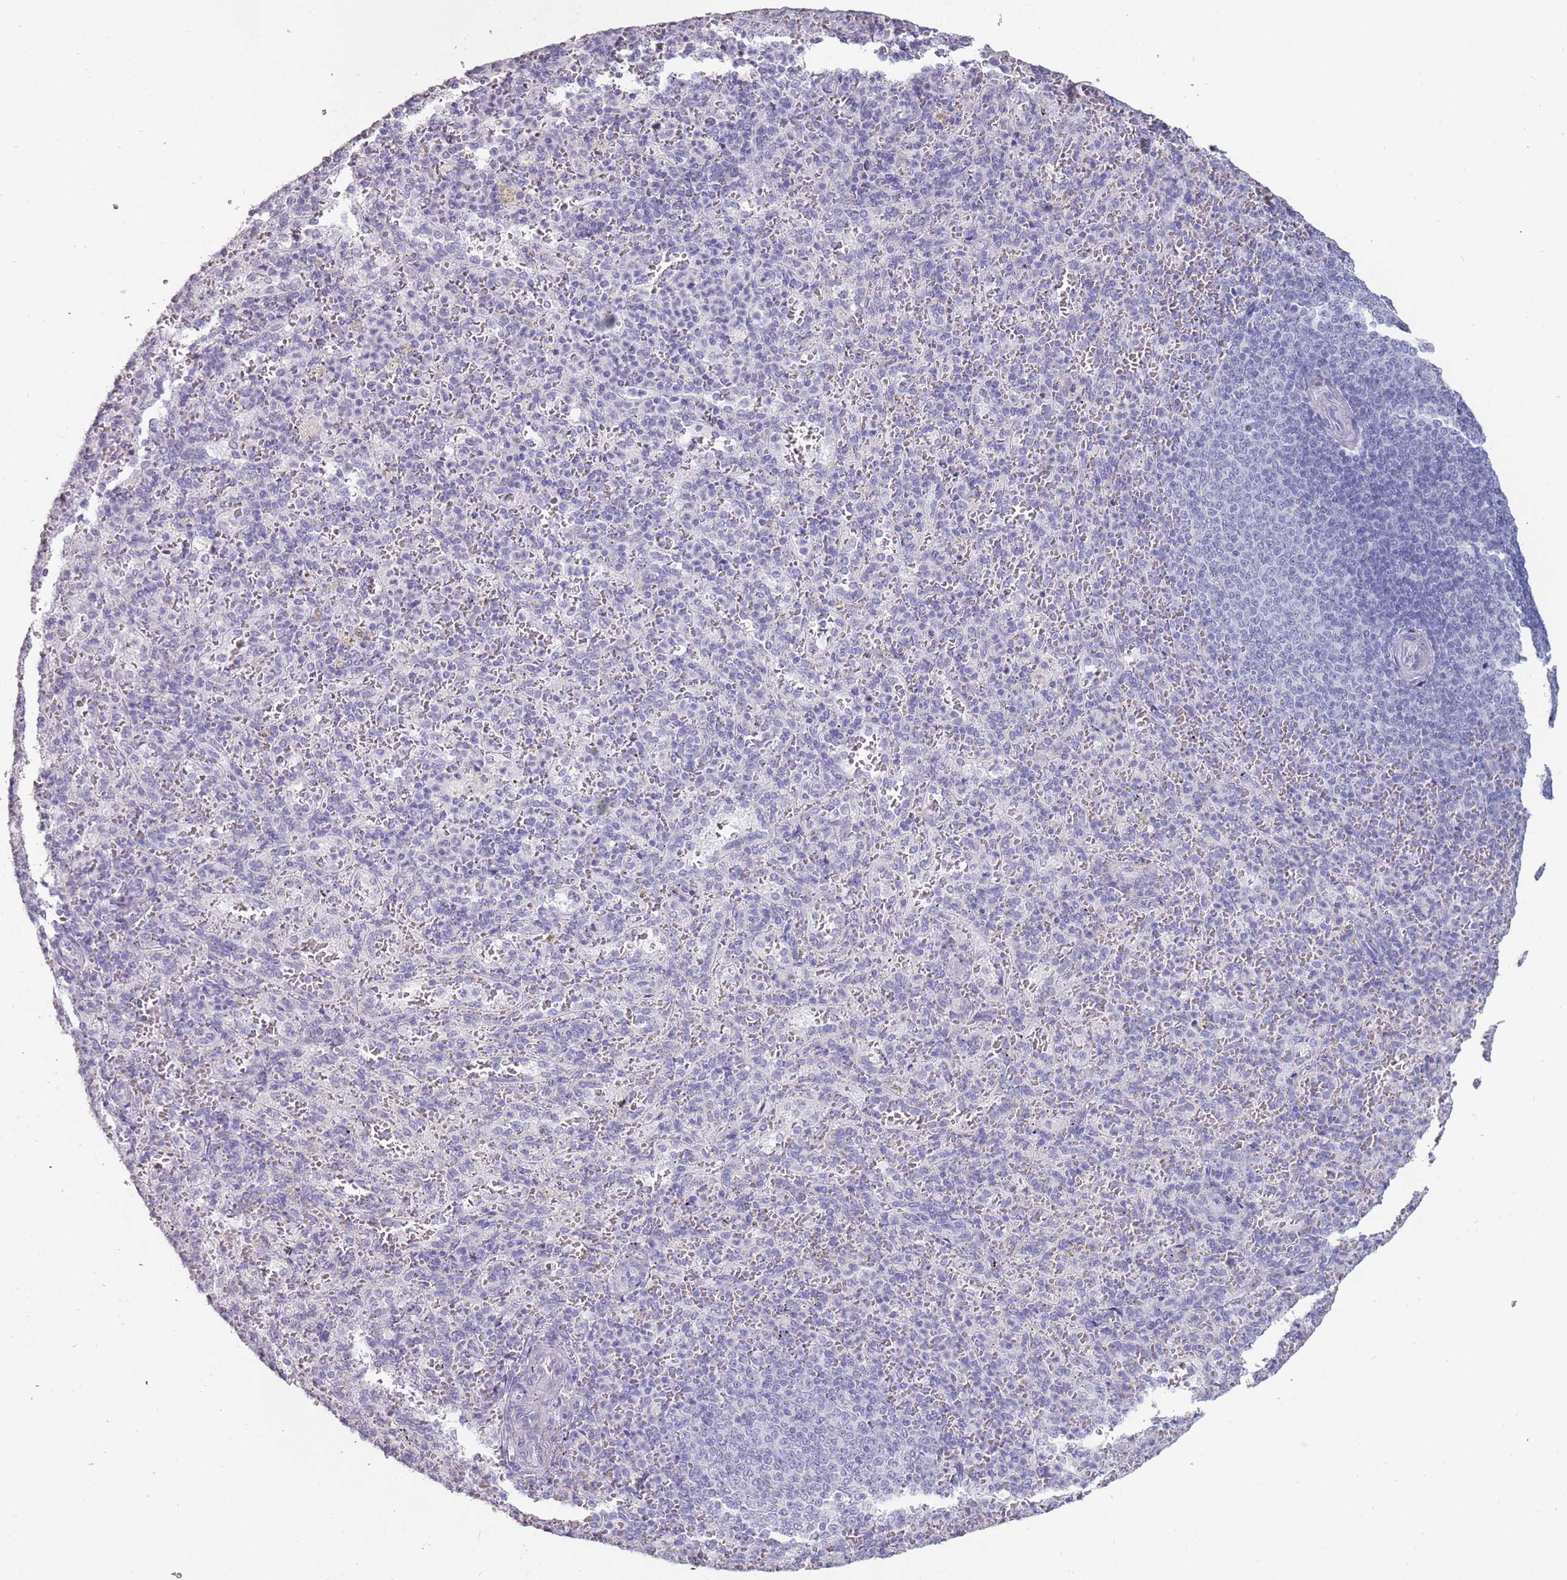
{"staining": {"intensity": "negative", "quantity": "none", "location": "none"}, "tissue": "spleen", "cell_type": "Cells in red pulp", "image_type": "normal", "snomed": [{"axis": "morphology", "description": "Normal tissue, NOS"}, {"axis": "topography", "description": "Spleen"}], "caption": "Immunohistochemistry image of normal spleen stained for a protein (brown), which shows no expression in cells in red pulp. Brightfield microscopy of immunohistochemistry (IHC) stained with DAB (3,3'-diaminobenzidine) (brown) and hematoxylin (blue), captured at high magnification.", "gene": "DDX4", "patient": {"sex": "female", "age": 21}}